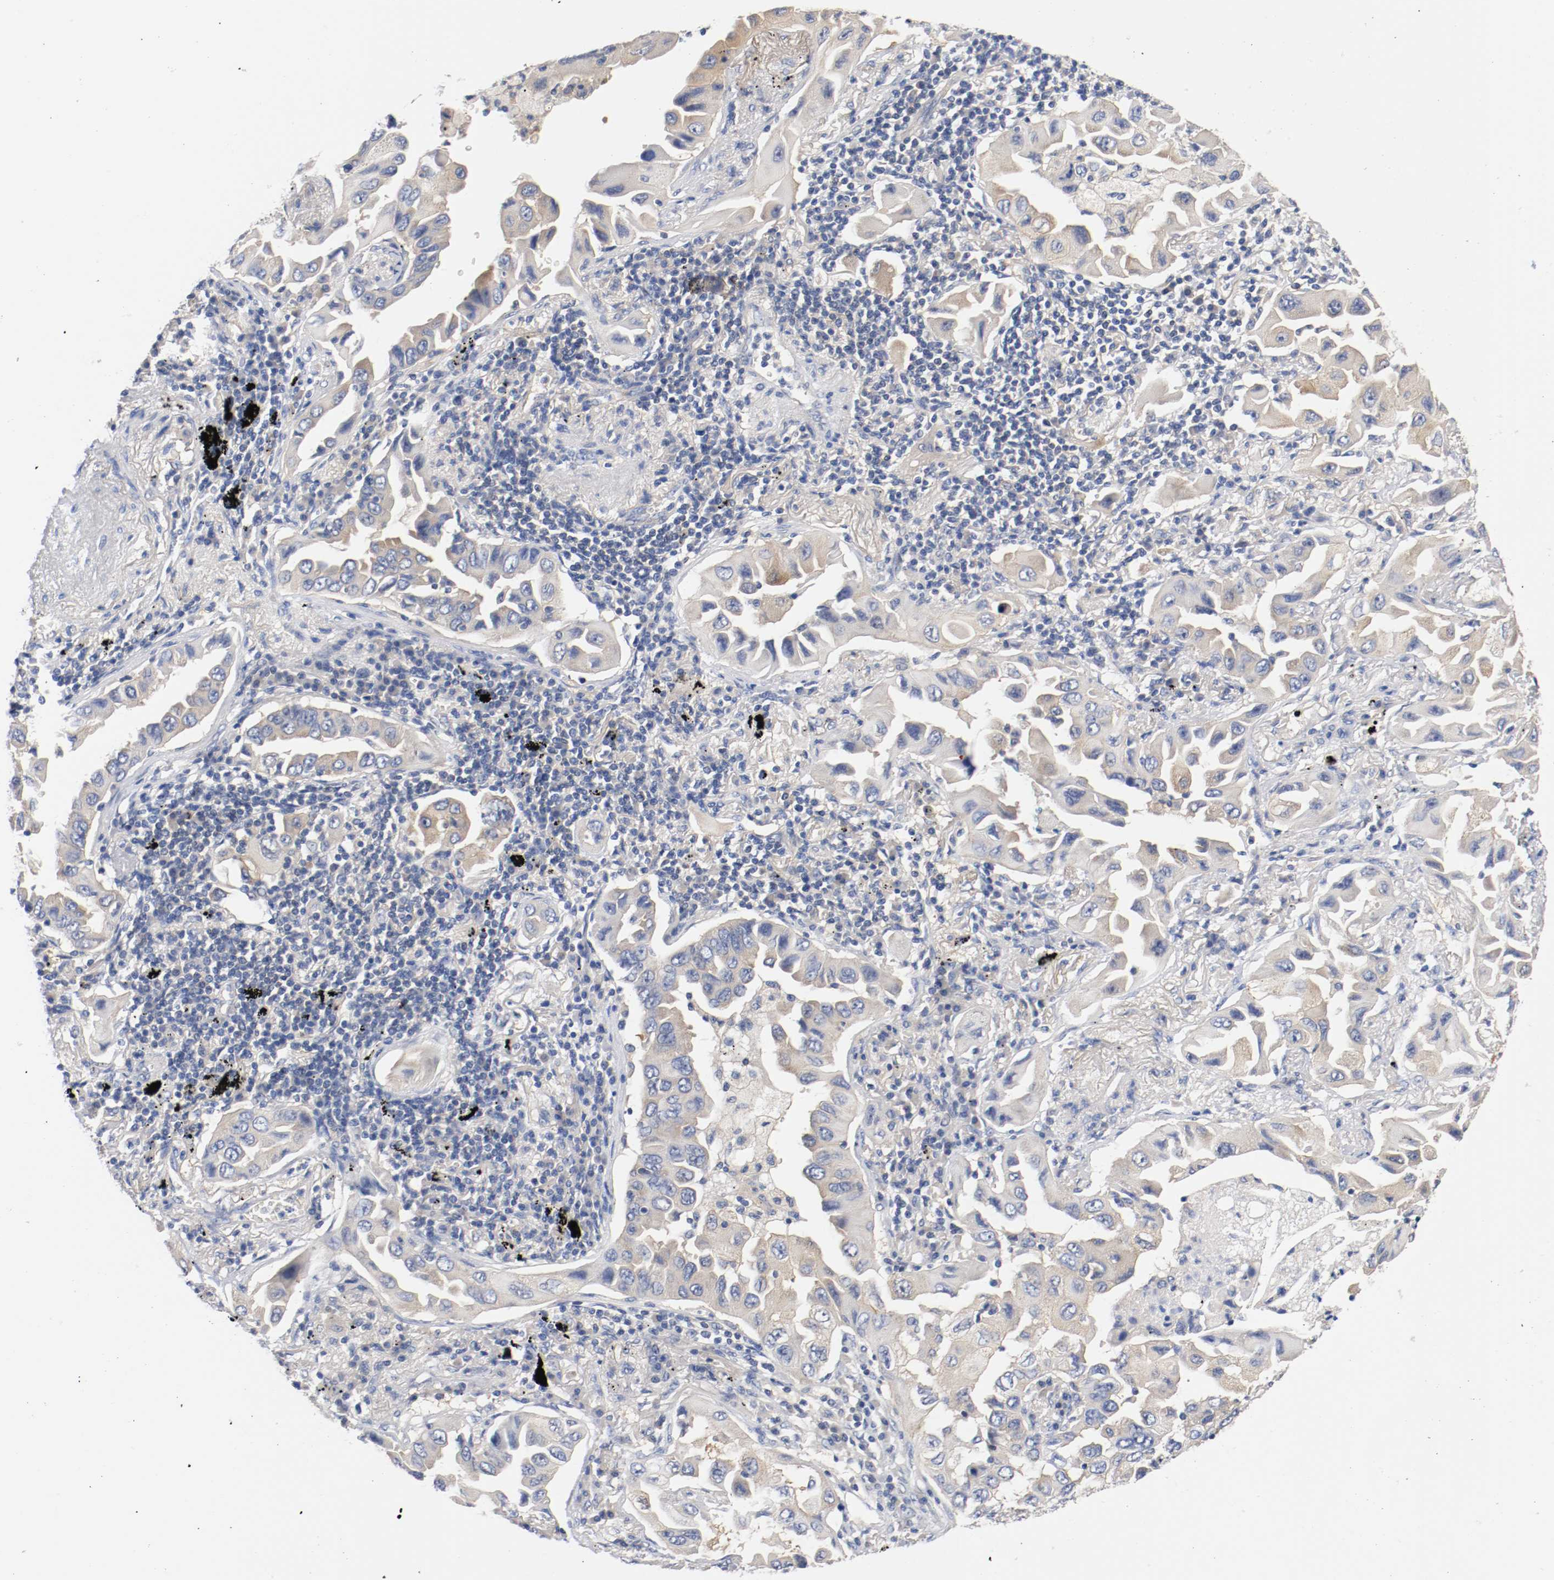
{"staining": {"intensity": "weak", "quantity": "25%-75%", "location": "cytoplasmic/membranous"}, "tissue": "lung cancer", "cell_type": "Tumor cells", "image_type": "cancer", "snomed": [{"axis": "morphology", "description": "Adenocarcinoma, NOS"}, {"axis": "topography", "description": "Lung"}], "caption": "Immunohistochemistry (IHC) histopathology image of human adenocarcinoma (lung) stained for a protein (brown), which shows low levels of weak cytoplasmic/membranous expression in about 25%-75% of tumor cells.", "gene": "HGS", "patient": {"sex": "female", "age": 65}}